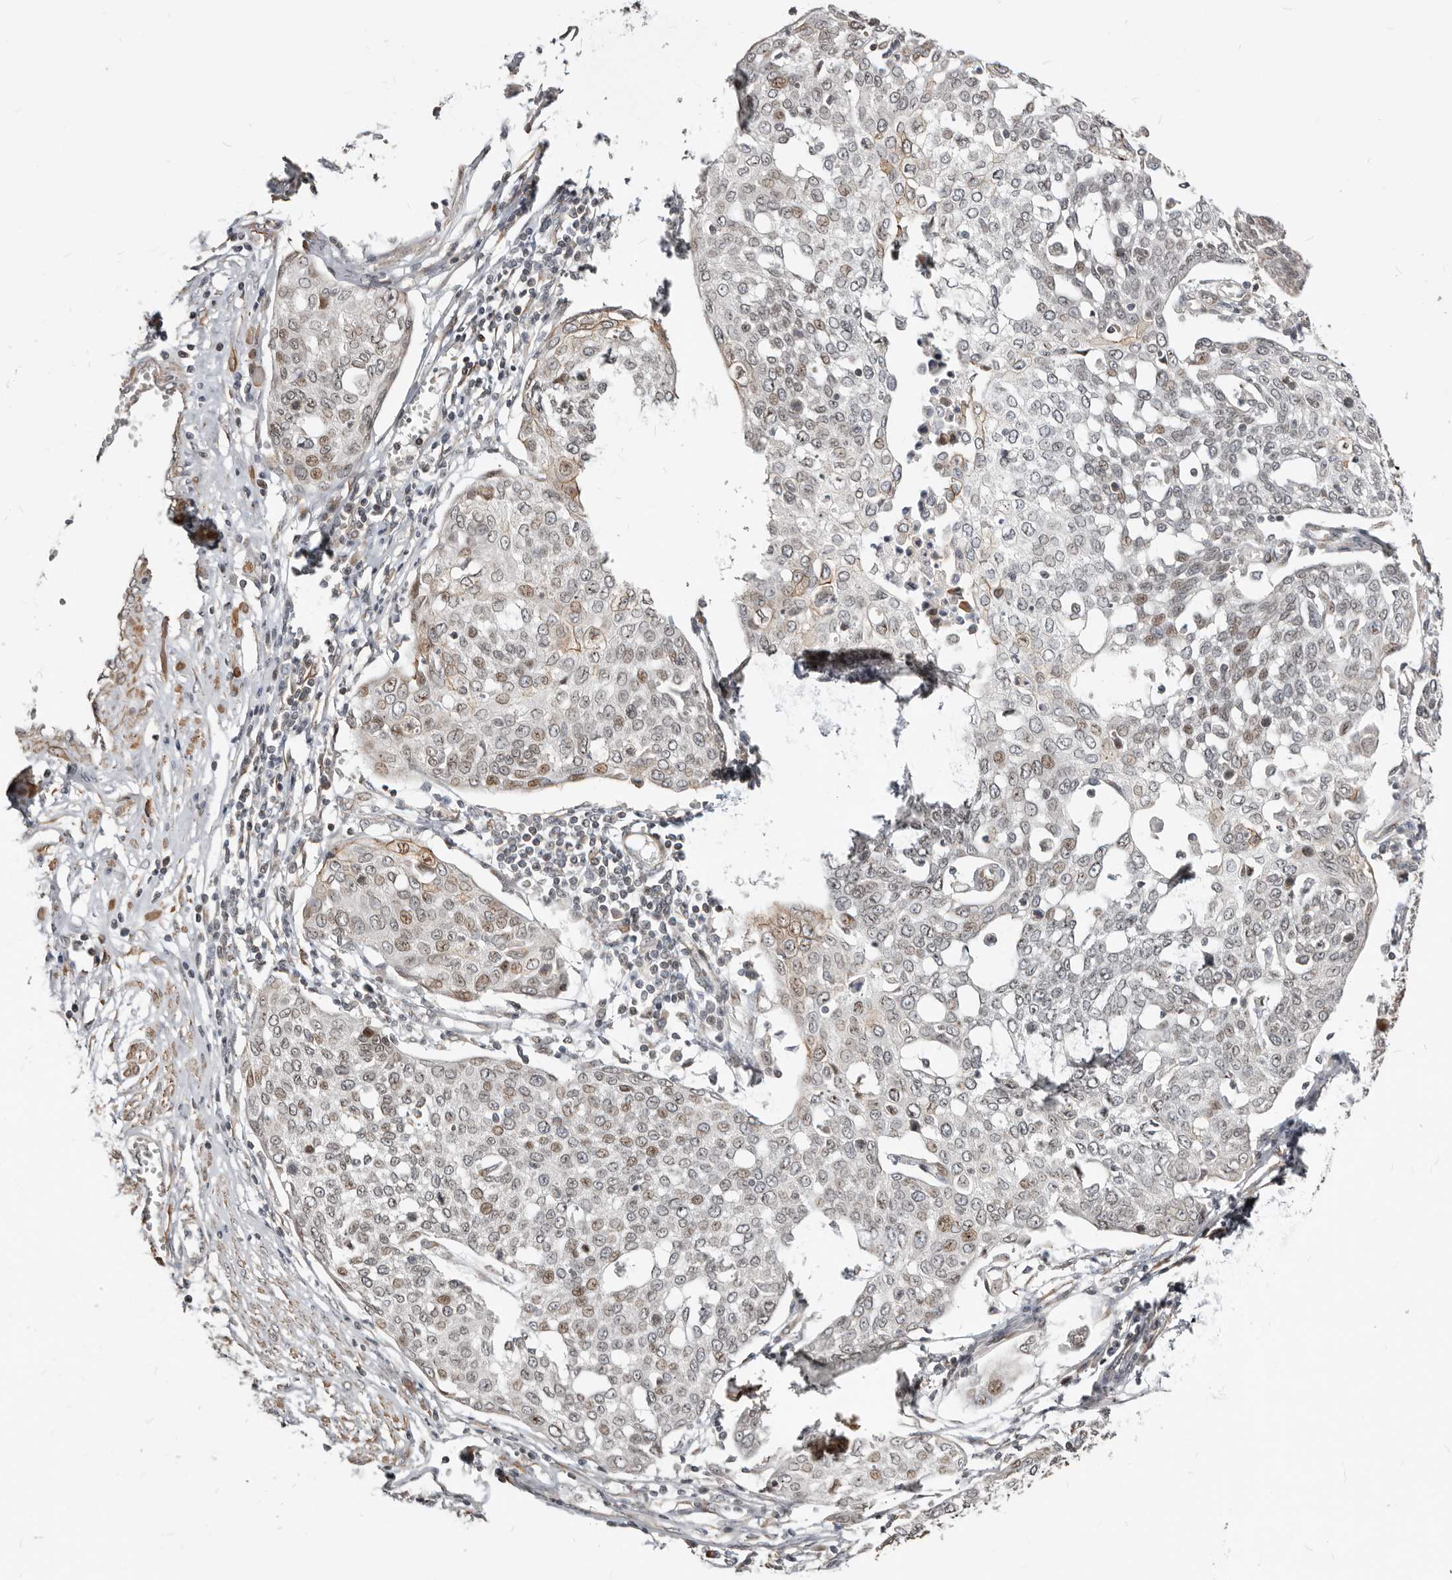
{"staining": {"intensity": "weak", "quantity": "<25%", "location": "nuclear"}, "tissue": "cervical cancer", "cell_type": "Tumor cells", "image_type": "cancer", "snomed": [{"axis": "morphology", "description": "Squamous cell carcinoma, NOS"}, {"axis": "topography", "description": "Cervix"}], "caption": "DAB immunohistochemical staining of human cervical squamous cell carcinoma reveals no significant staining in tumor cells.", "gene": "NUP153", "patient": {"sex": "female", "age": 34}}